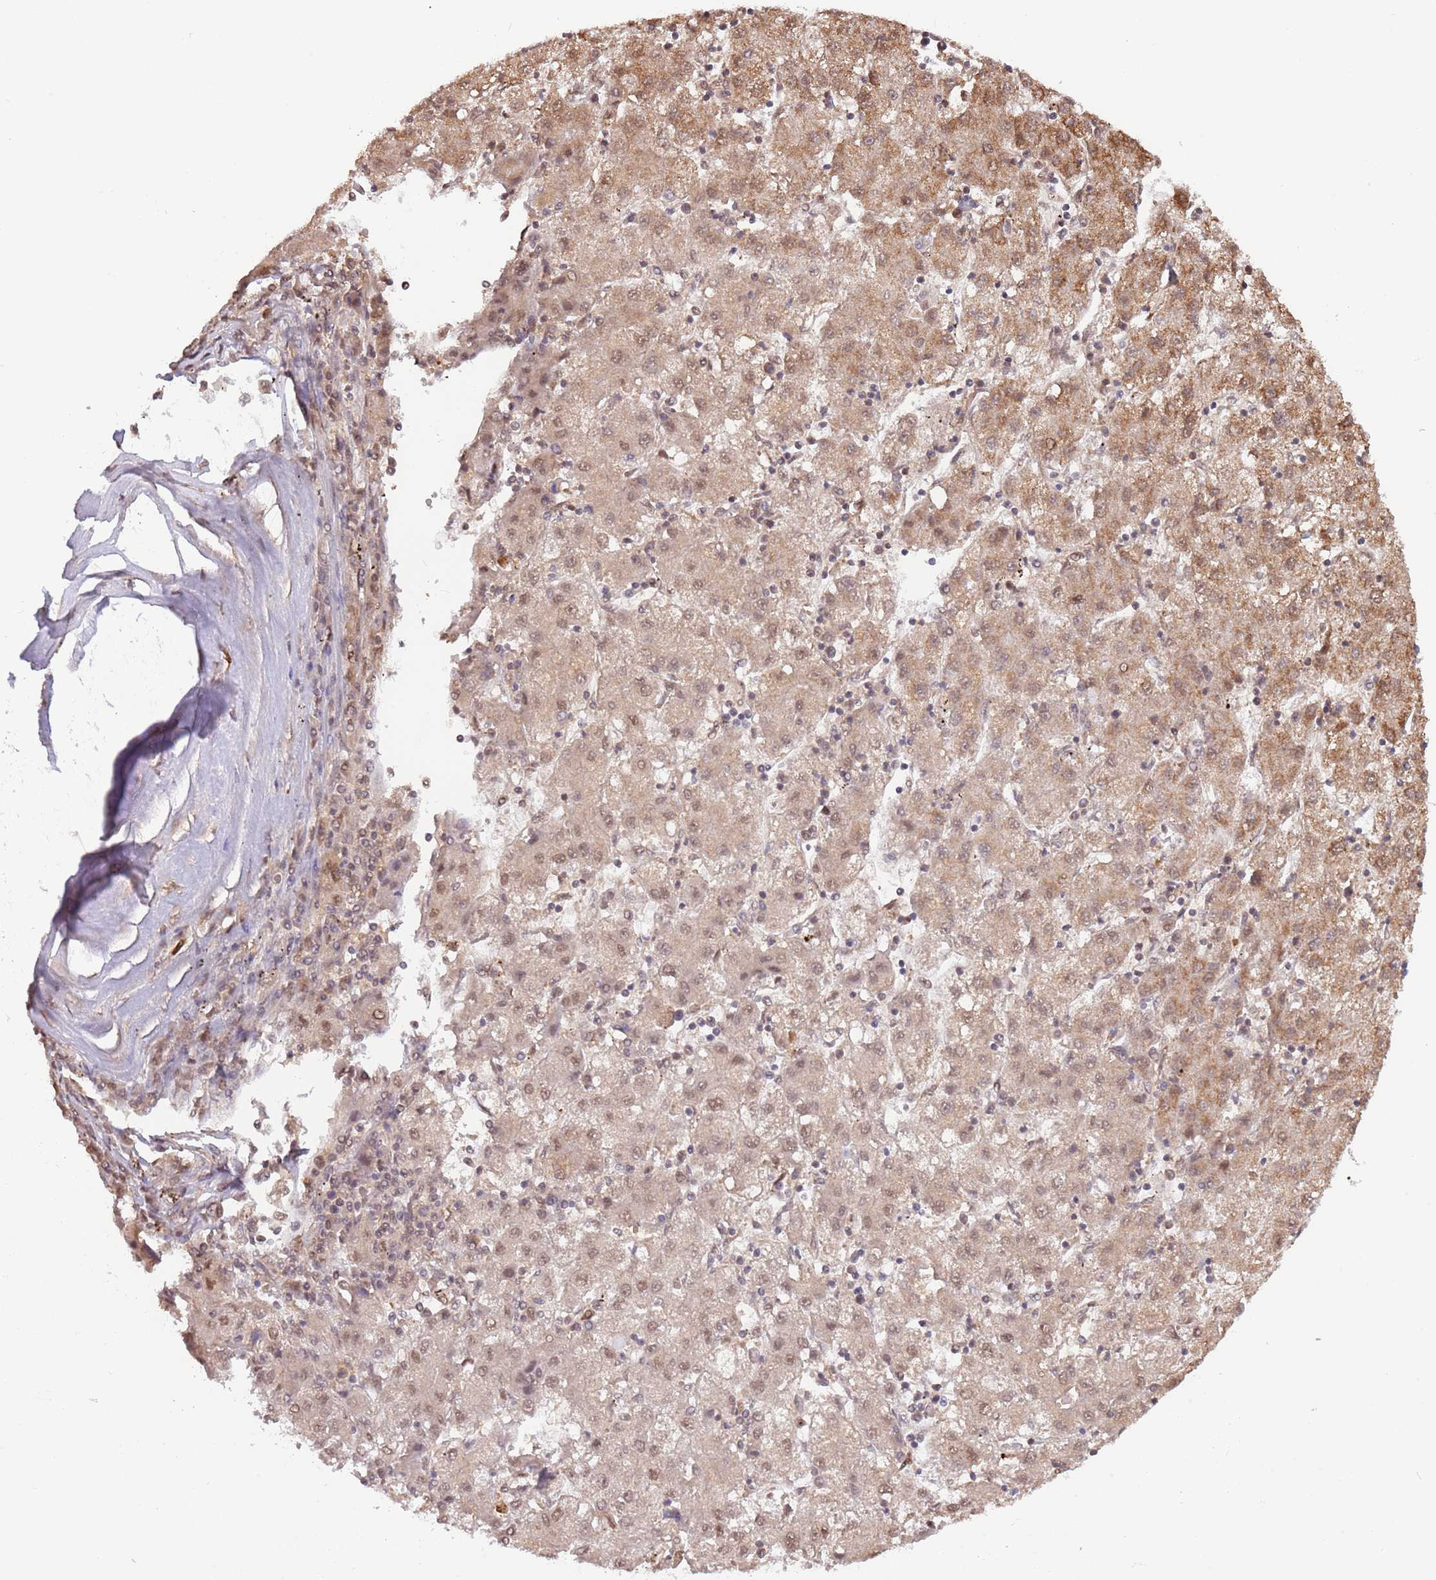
{"staining": {"intensity": "moderate", "quantity": ">75%", "location": "cytoplasmic/membranous,nuclear"}, "tissue": "liver cancer", "cell_type": "Tumor cells", "image_type": "cancer", "snomed": [{"axis": "morphology", "description": "Carcinoma, Hepatocellular, NOS"}, {"axis": "topography", "description": "Liver"}], "caption": "Protein staining of liver hepatocellular carcinoma tissue demonstrates moderate cytoplasmic/membranous and nuclear staining in approximately >75% of tumor cells.", "gene": "PLSCR5", "patient": {"sex": "male", "age": 72}}